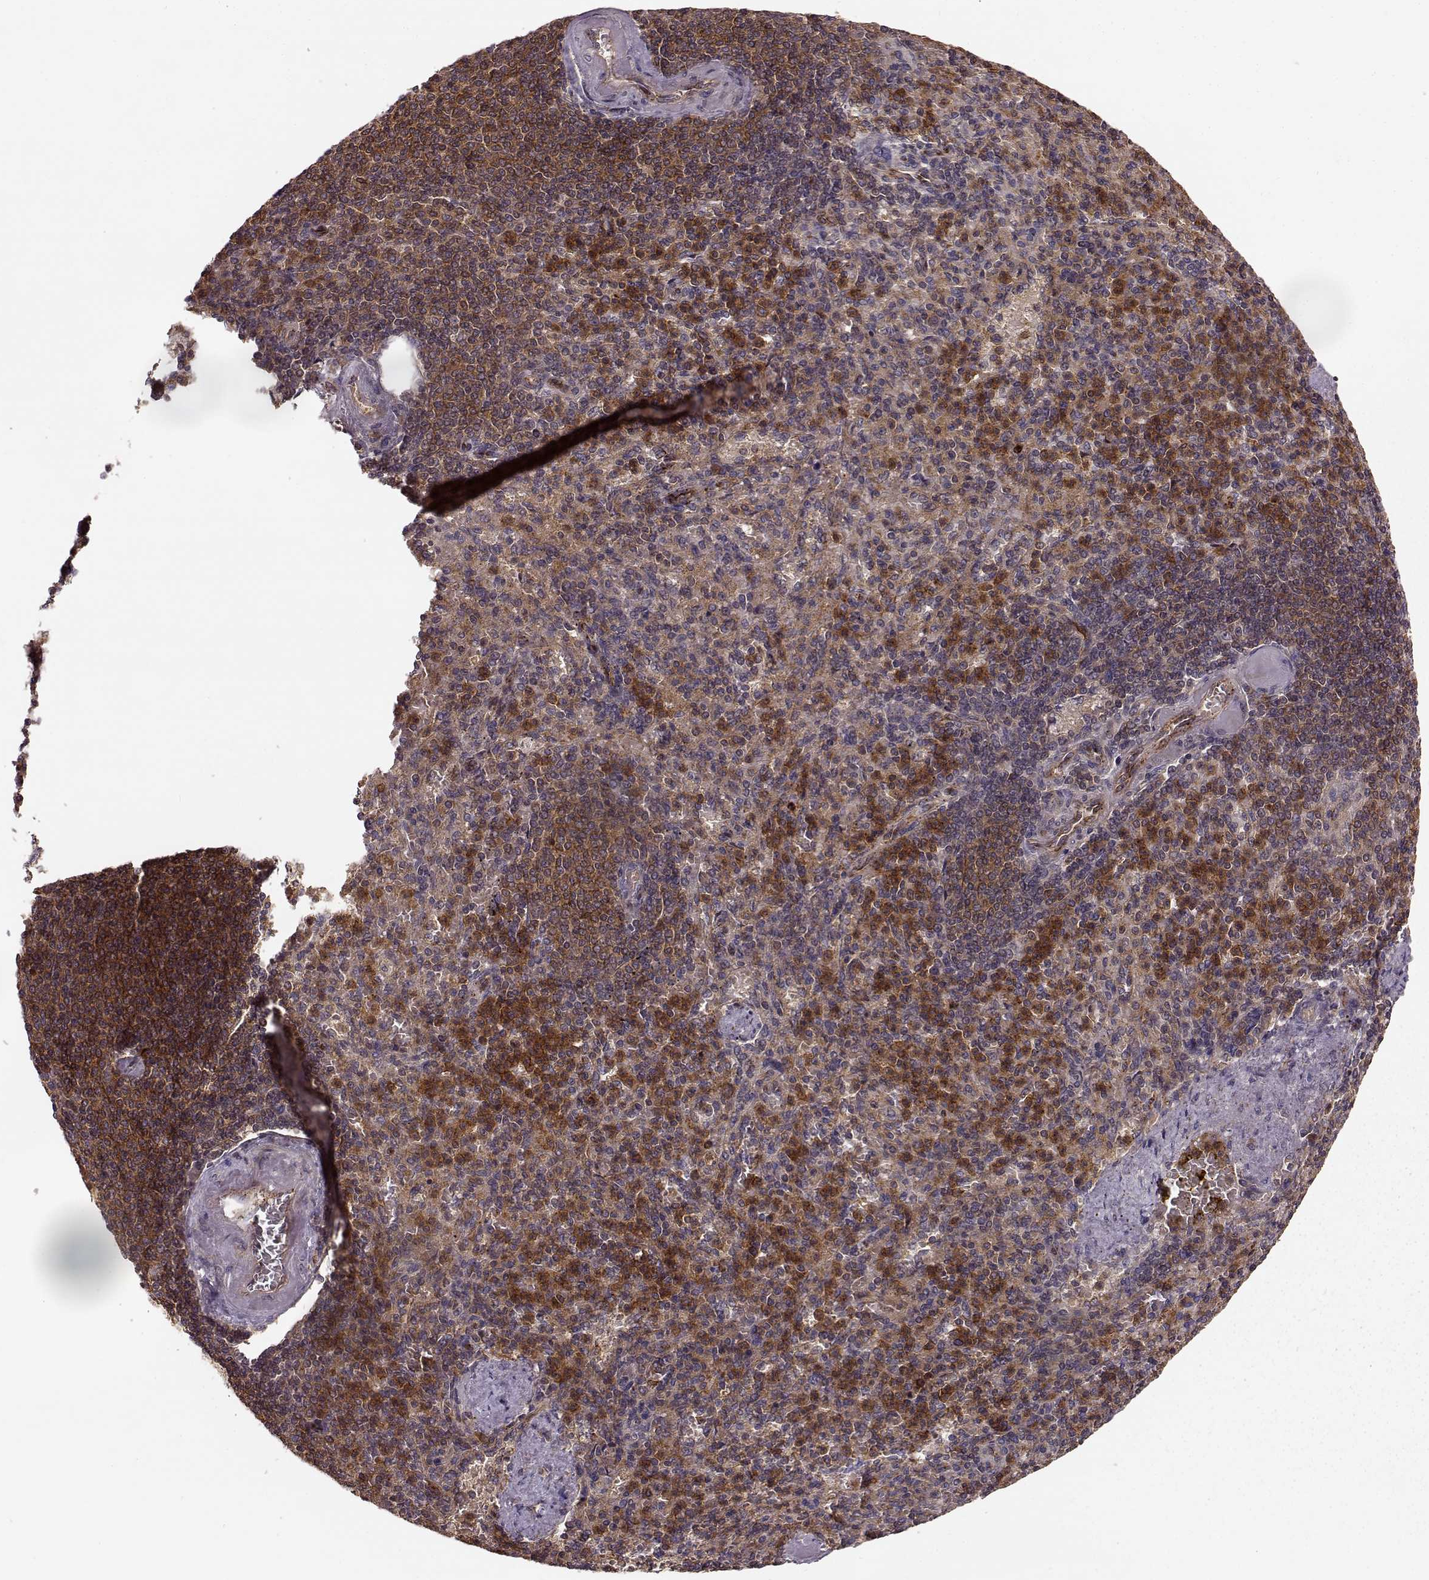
{"staining": {"intensity": "strong", "quantity": "25%-75%", "location": "cytoplasmic/membranous"}, "tissue": "spleen", "cell_type": "Cells in red pulp", "image_type": "normal", "snomed": [{"axis": "morphology", "description": "Normal tissue, NOS"}, {"axis": "topography", "description": "Spleen"}], "caption": "Immunohistochemistry of benign spleen displays high levels of strong cytoplasmic/membranous expression in approximately 25%-75% of cells in red pulp. Nuclei are stained in blue.", "gene": "IFRD2", "patient": {"sex": "female", "age": 74}}